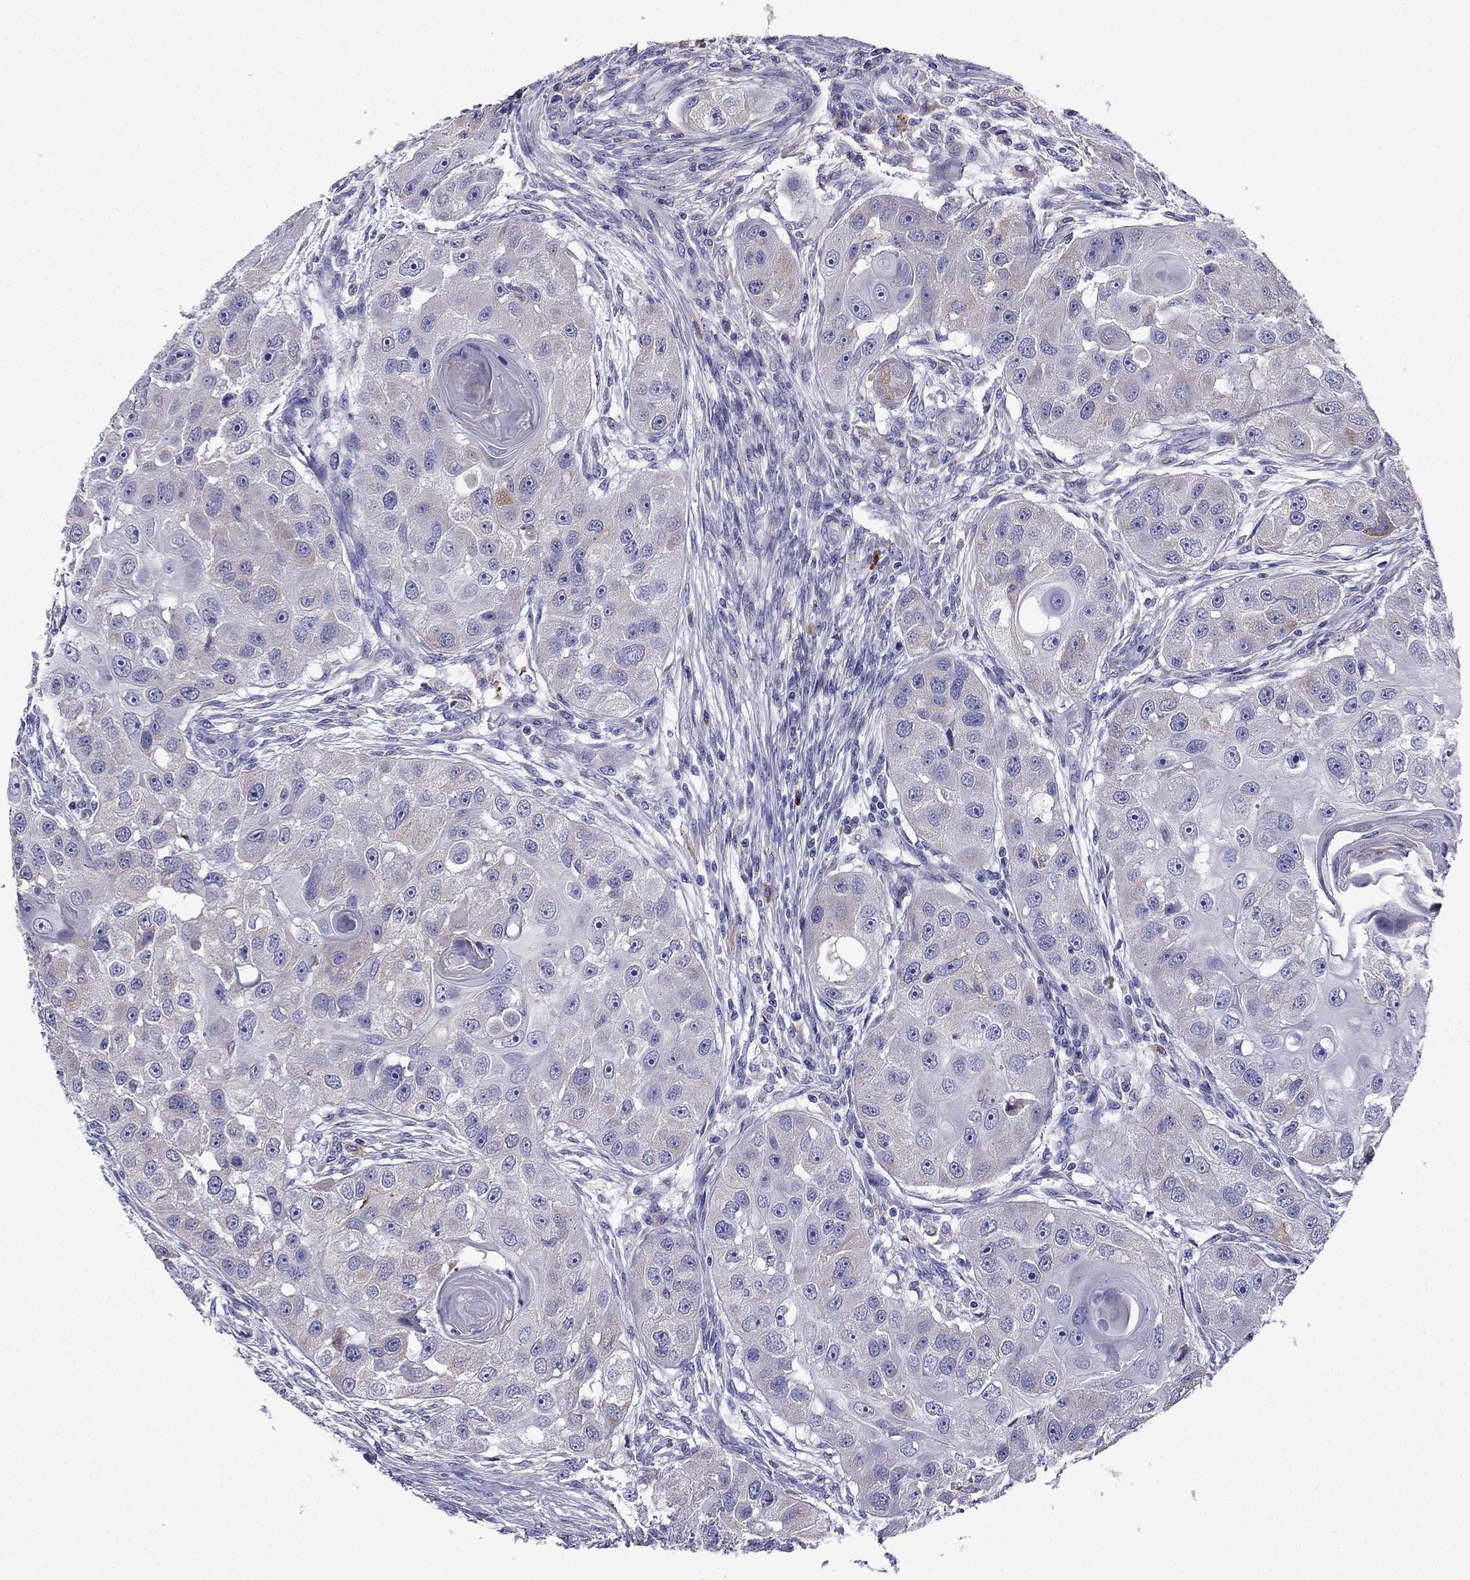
{"staining": {"intensity": "weak", "quantity": "<25%", "location": "cytoplasmic/membranous"}, "tissue": "head and neck cancer", "cell_type": "Tumor cells", "image_type": "cancer", "snomed": [{"axis": "morphology", "description": "Squamous cell carcinoma, NOS"}, {"axis": "topography", "description": "Head-Neck"}], "caption": "The immunohistochemistry micrograph has no significant positivity in tumor cells of head and neck squamous cell carcinoma tissue.", "gene": "TSSK4", "patient": {"sex": "male", "age": 51}}